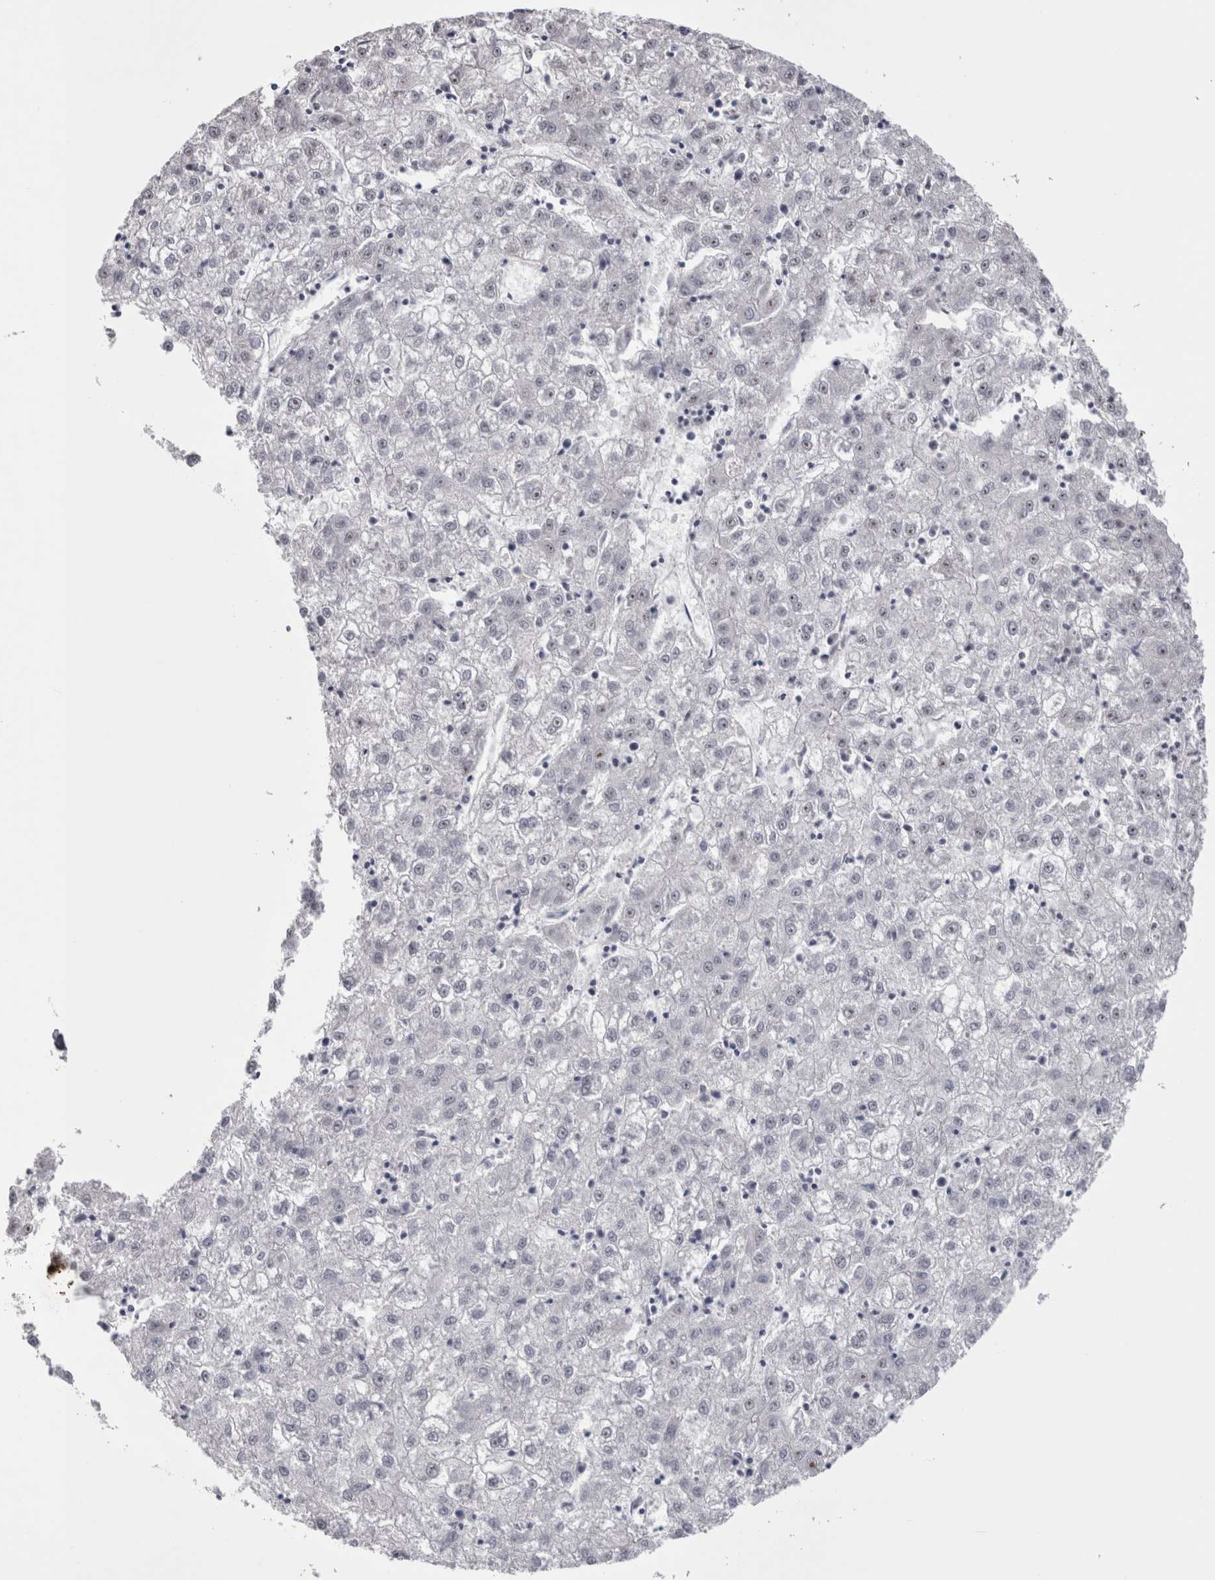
{"staining": {"intensity": "negative", "quantity": "none", "location": "none"}, "tissue": "liver cancer", "cell_type": "Tumor cells", "image_type": "cancer", "snomed": [{"axis": "morphology", "description": "Carcinoma, Hepatocellular, NOS"}, {"axis": "topography", "description": "Liver"}], "caption": "High power microscopy micrograph of an immunohistochemistry photomicrograph of liver cancer (hepatocellular carcinoma), revealing no significant expression in tumor cells.", "gene": "PWP2", "patient": {"sex": "male", "age": 72}}